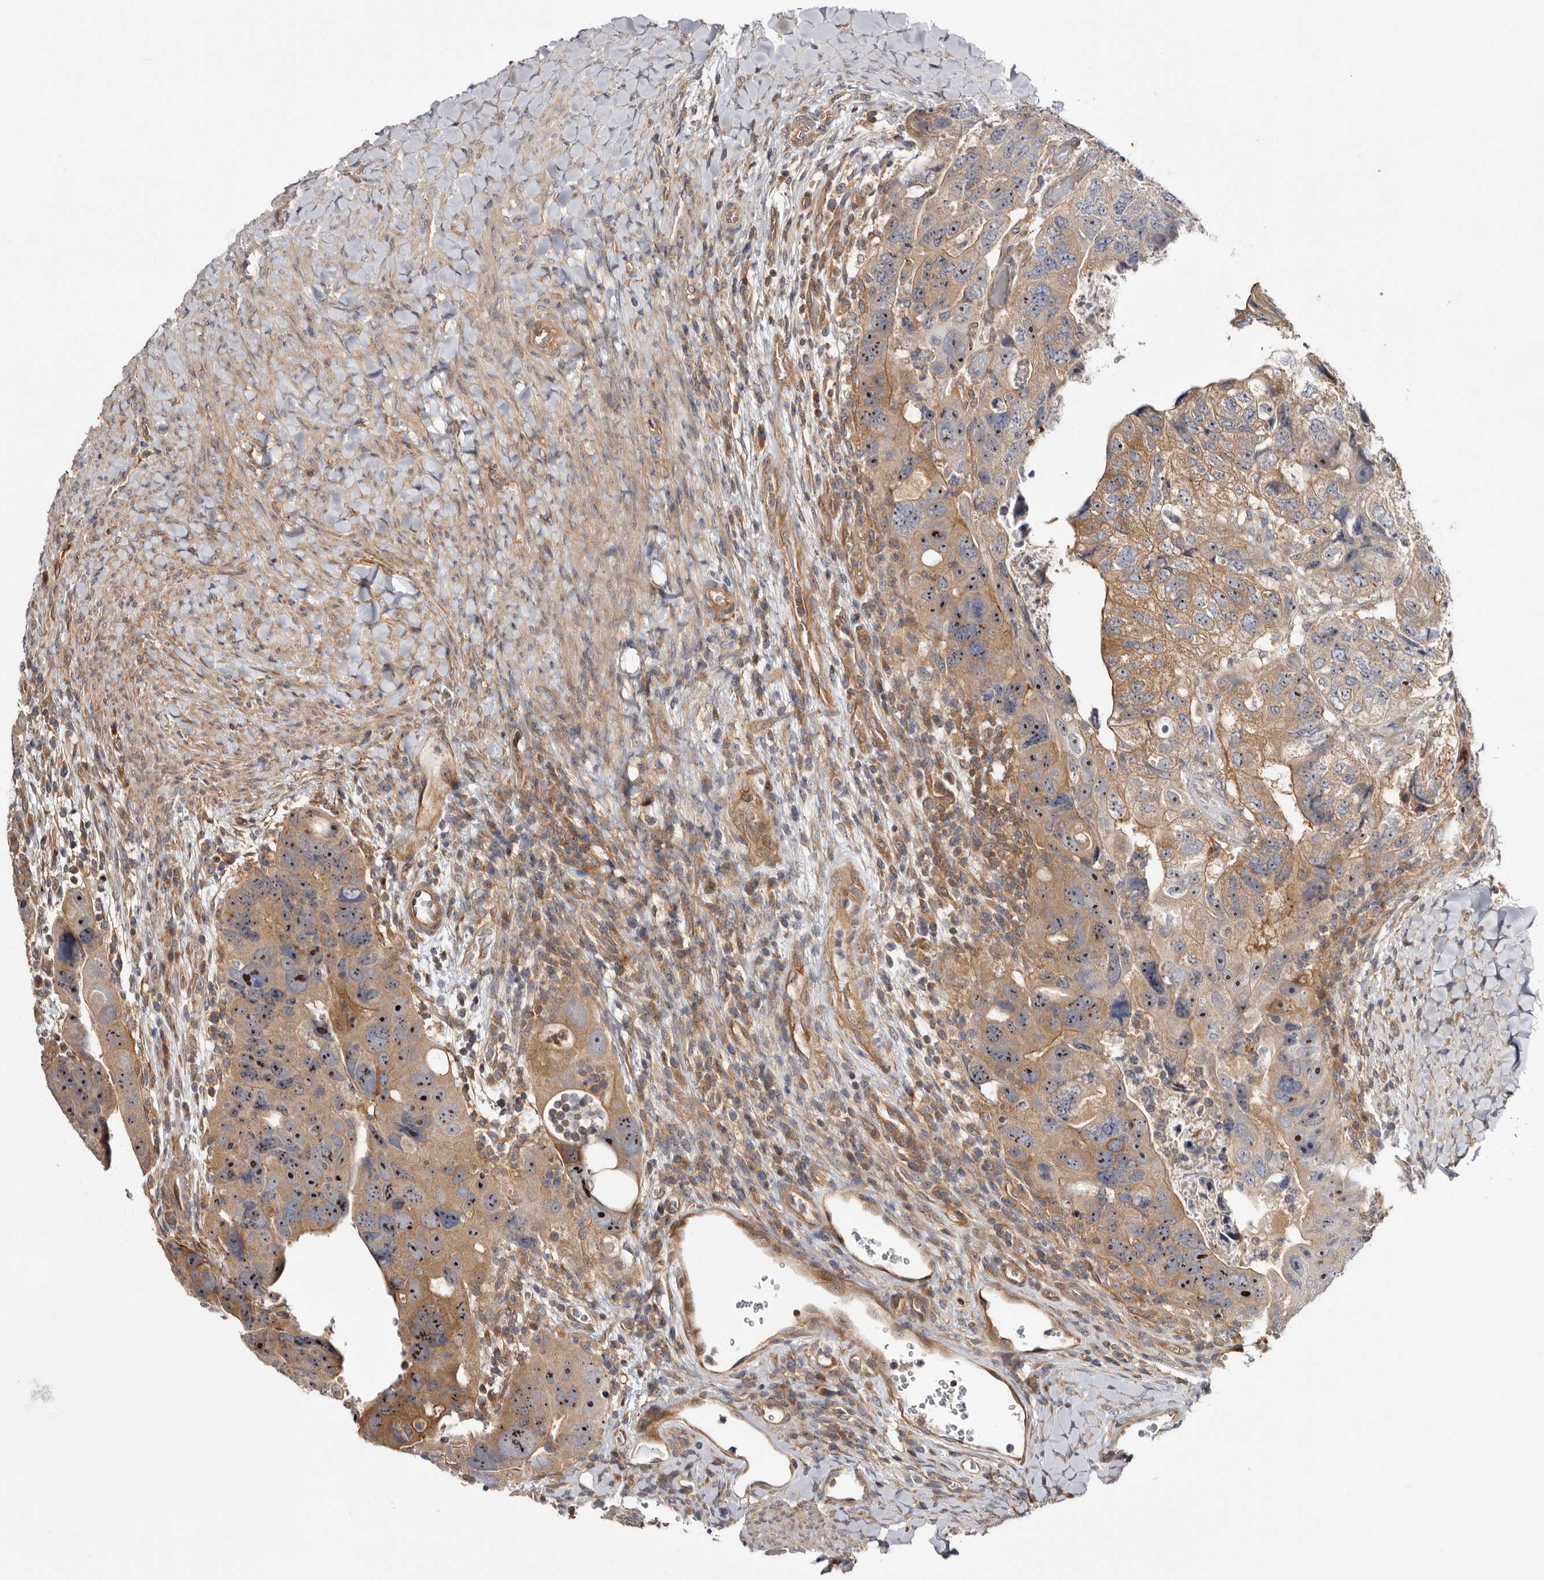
{"staining": {"intensity": "moderate", "quantity": ">75%", "location": "cytoplasmic/membranous,nuclear"}, "tissue": "colorectal cancer", "cell_type": "Tumor cells", "image_type": "cancer", "snomed": [{"axis": "morphology", "description": "Adenocarcinoma, NOS"}, {"axis": "topography", "description": "Rectum"}], "caption": "The image demonstrates staining of colorectal adenocarcinoma, revealing moderate cytoplasmic/membranous and nuclear protein positivity (brown color) within tumor cells.", "gene": "PANK4", "patient": {"sex": "male", "age": 59}}